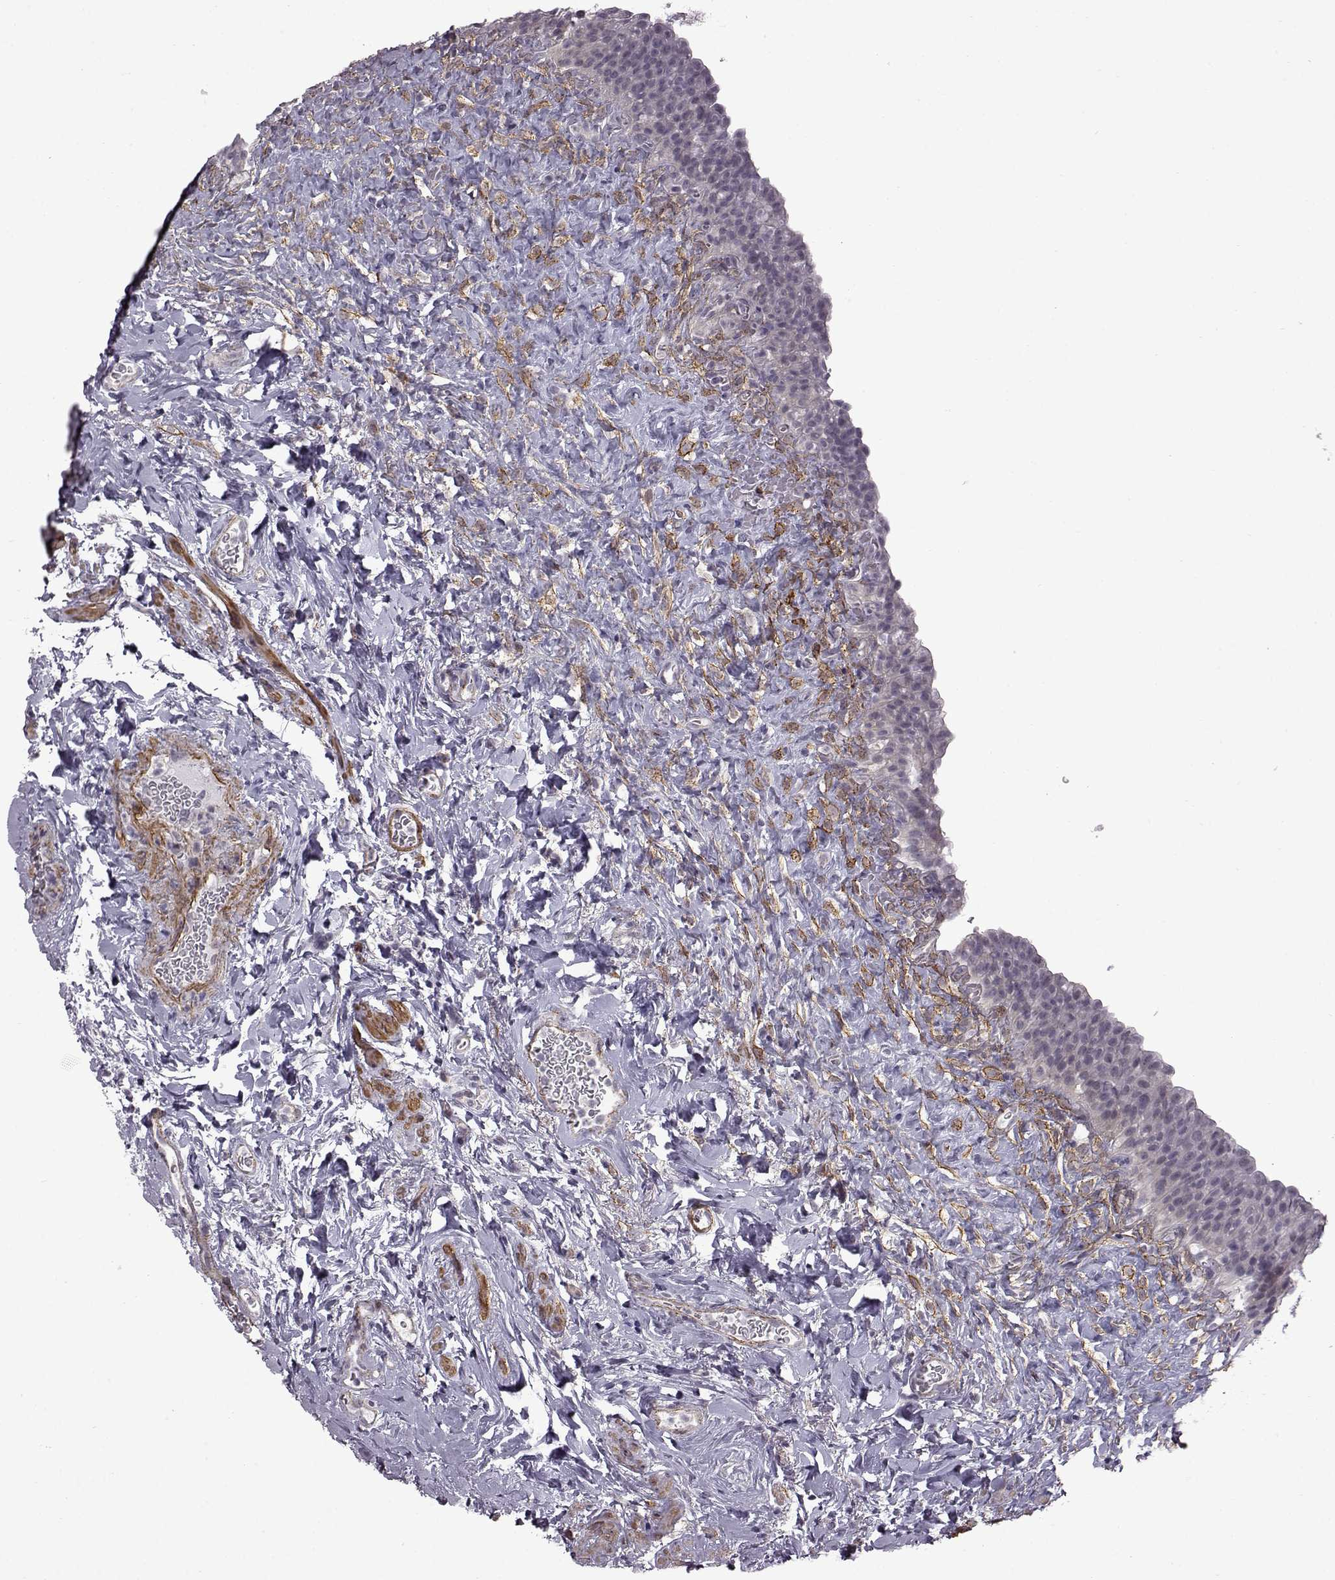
{"staining": {"intensity": "negative", "quantity": "none", "location": "none"}, "tissue": "urinary bladder", "cell_type": "Urothelial cells", "image_type": "normal", "snomed": [{"axis": "morphology", "description": "Normal tissue, NOS"}, {"axis": "topography", "description": "Urinary bladder"}], "caption": "Immunohistochemical staining of normal urinary bladder shows no significant positivity in urothelial cells. (Immunohistochemistry, brightfield microscopy, high magnification).", "gene": "SYNPO2", "patient": {"sex": "male", "age": 76}}